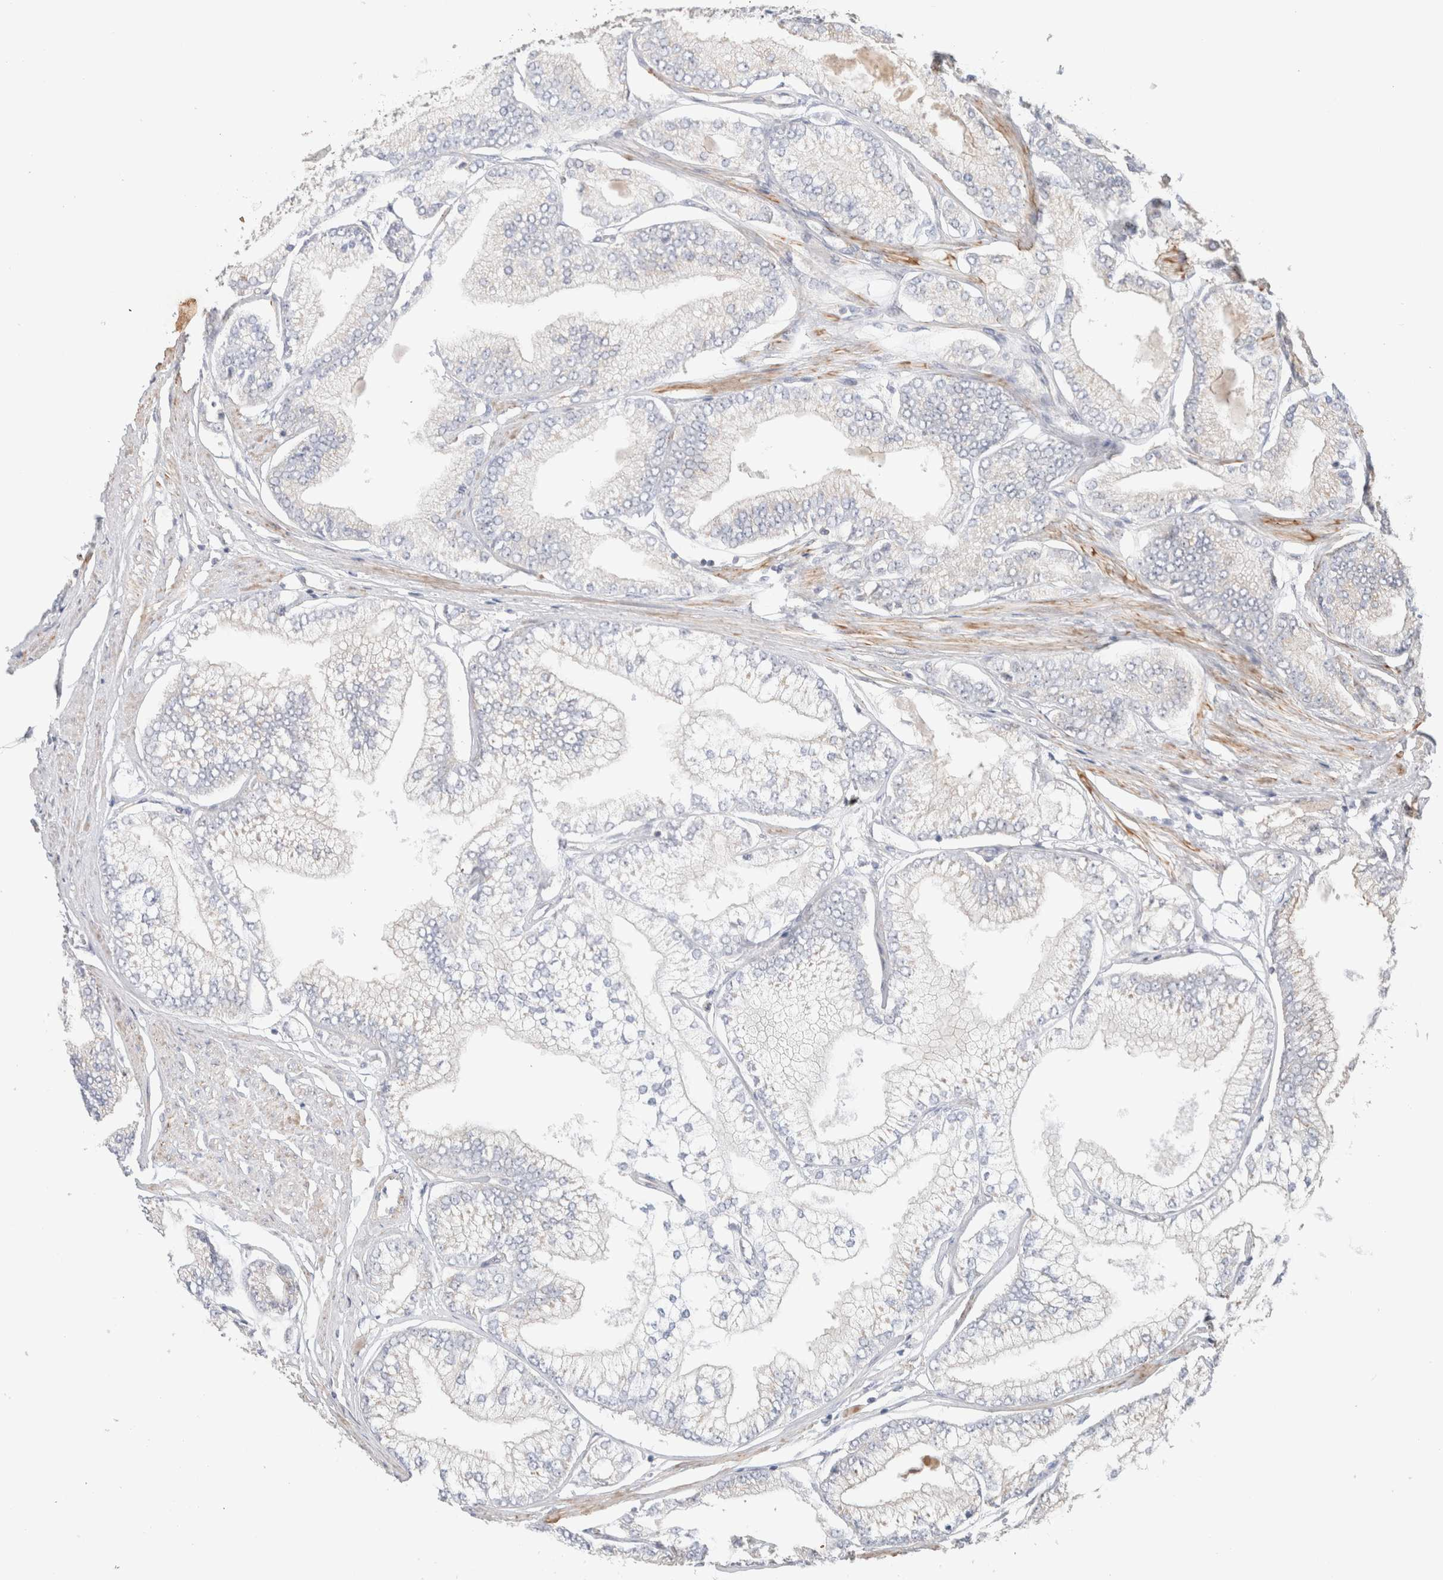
{"staining": {"intensity": "negative", "quantity": "none", "location": "none"}, "tissue": "prostate cancer", "cell_type": "Tumor cells", "image_type": "cancer", "snomed": [{"axis": "morphology", "description": "Adenocarcinoma, Low grade"}, {"axis": "topography", "description": "Prostate"}], "caption": "Image shows no significant protein staining in tumor cells of prostate low-grade adenocarcinoma.", "gene": "ID3", "patient": {"sex": "male", "age": 52}}